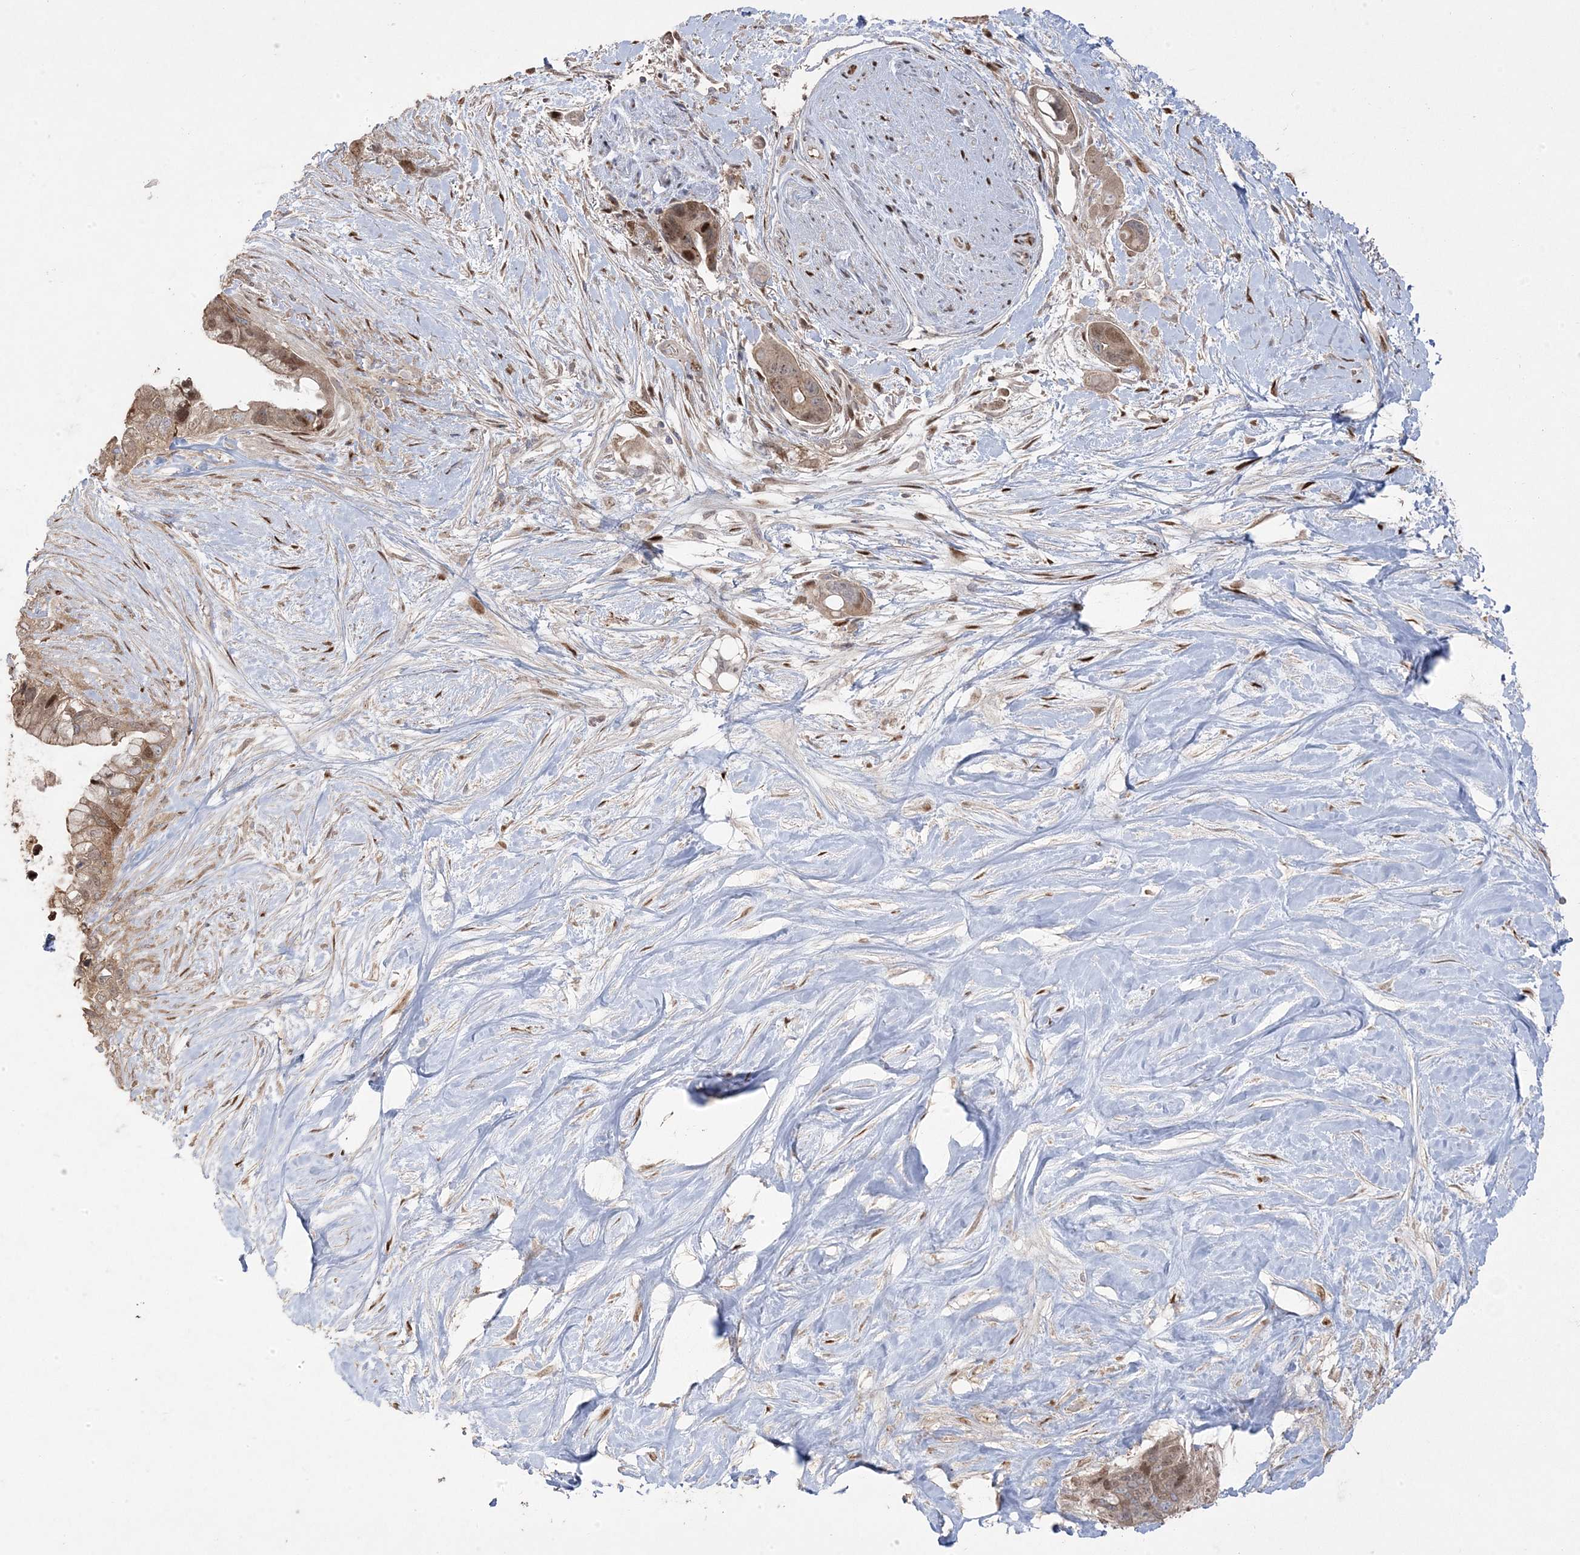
{"staining": {"intensity": "moderate", "quantity": ">75%", "location": "cytoplasmic/membranous,nuclear"}, "tissue": "pancreatic cancer", "cell_type": "Tumor cells", "image_type": "cancer", "snomed": [{"axis": "morphology", "description": "Adenocarcinoma, NOS"}, {"axis": "topography", "description": "Pancreas"}], "caption": "A photomicrograph of human adenocarcinoma (pancreatic) stained for a protein shows moderate cytoplasmic/membranous and nuclear brown staining in tumor cells.", "gene": "PPOX", "patient": {"sex": "female", "age": 72}}